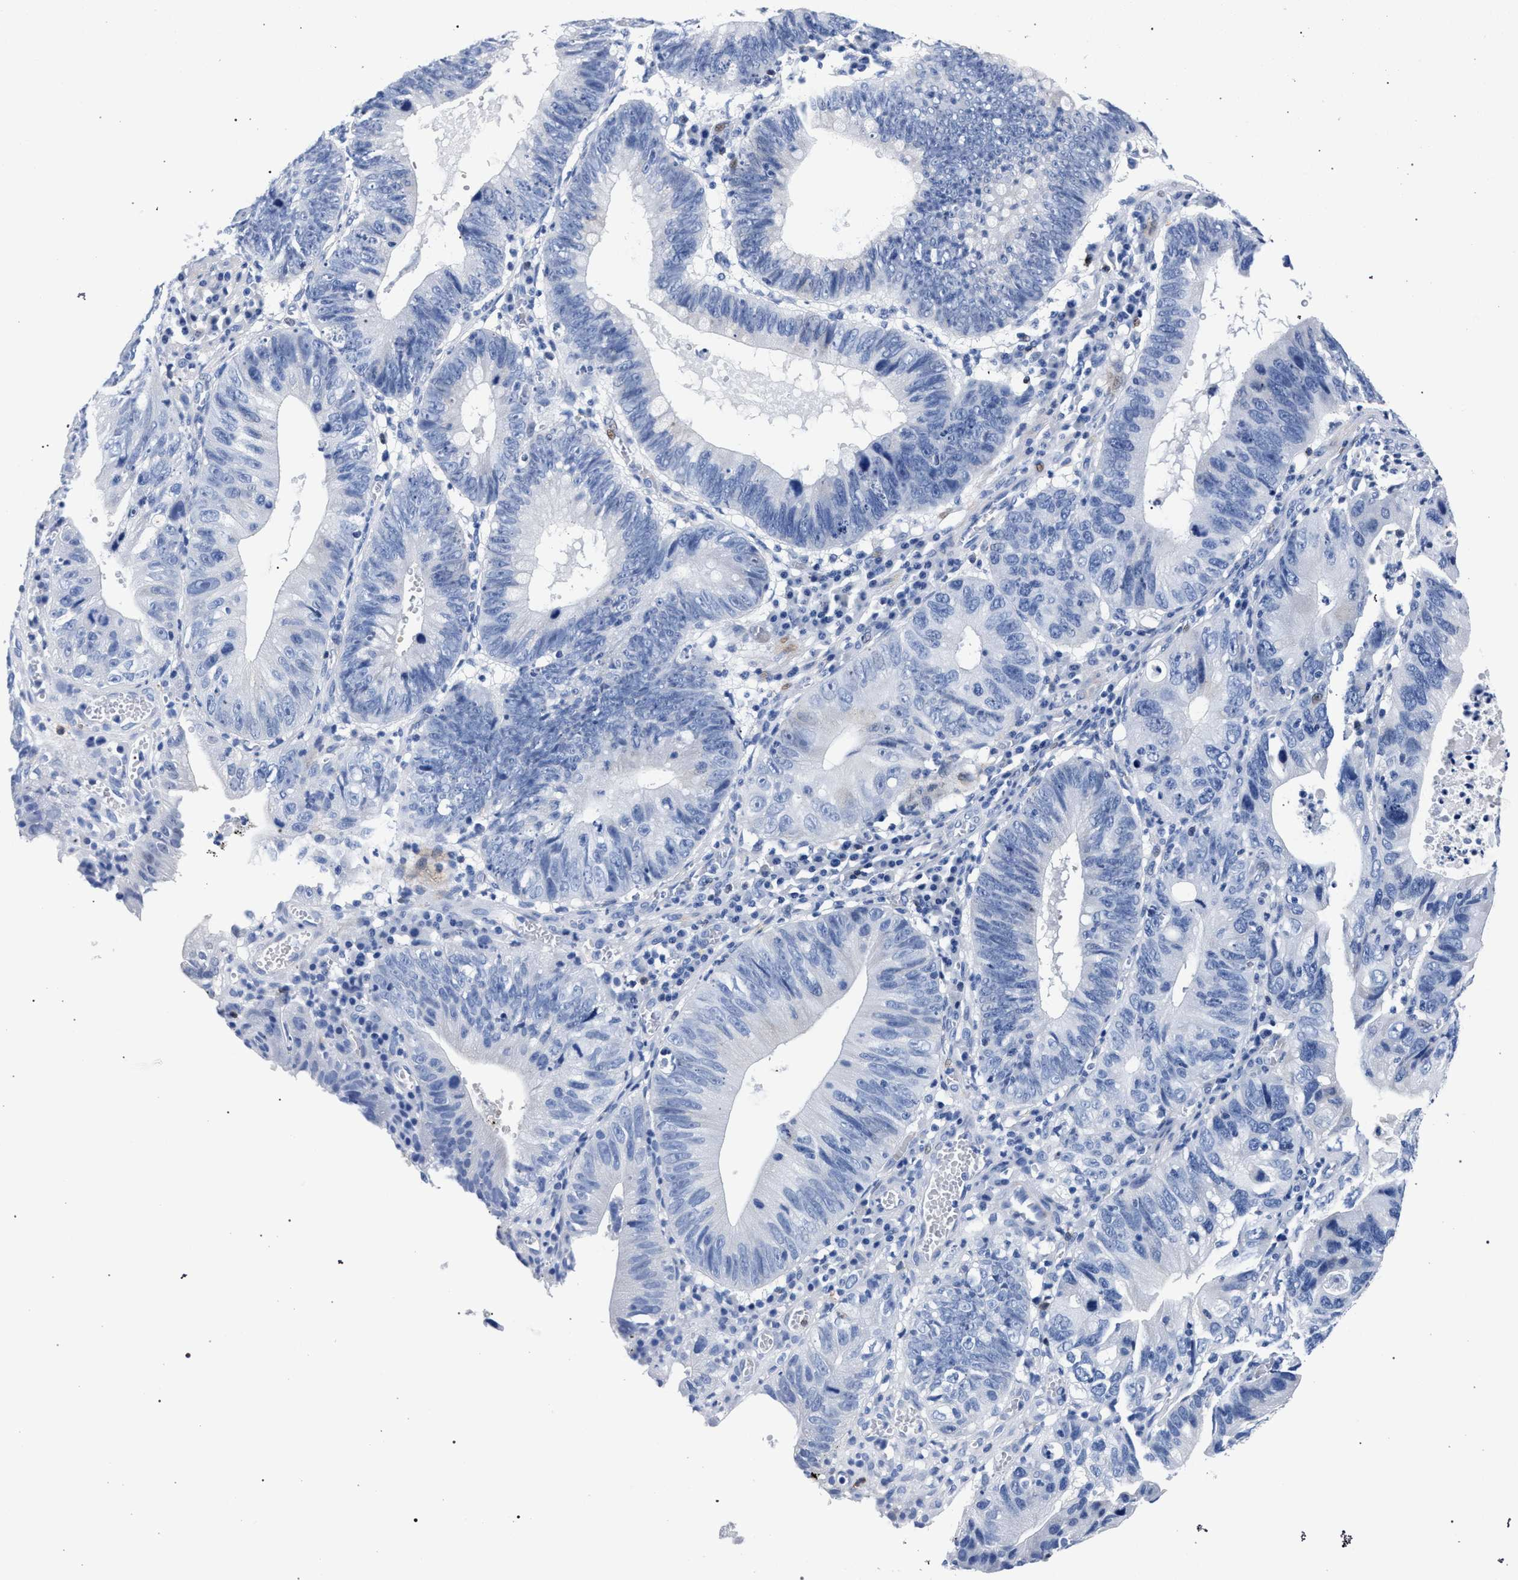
{"staining": {"intensity": "negative", "quantity": "none", "location": "none"}, "tissue": "stomach cancer", "cell_type": "Tumor cells", "image_type": "cancer", "snomed": [{"axis": "morphology", "description": "Adenocarcinoma, NOS"}, {"axis": "topography", "description": "Stomach"}], "caption": "There is no significant staining in tumor cells of stomach adenocarcinoma.", "gene": "KLRK1", "patient": {"sex": "male", "age": 59}}